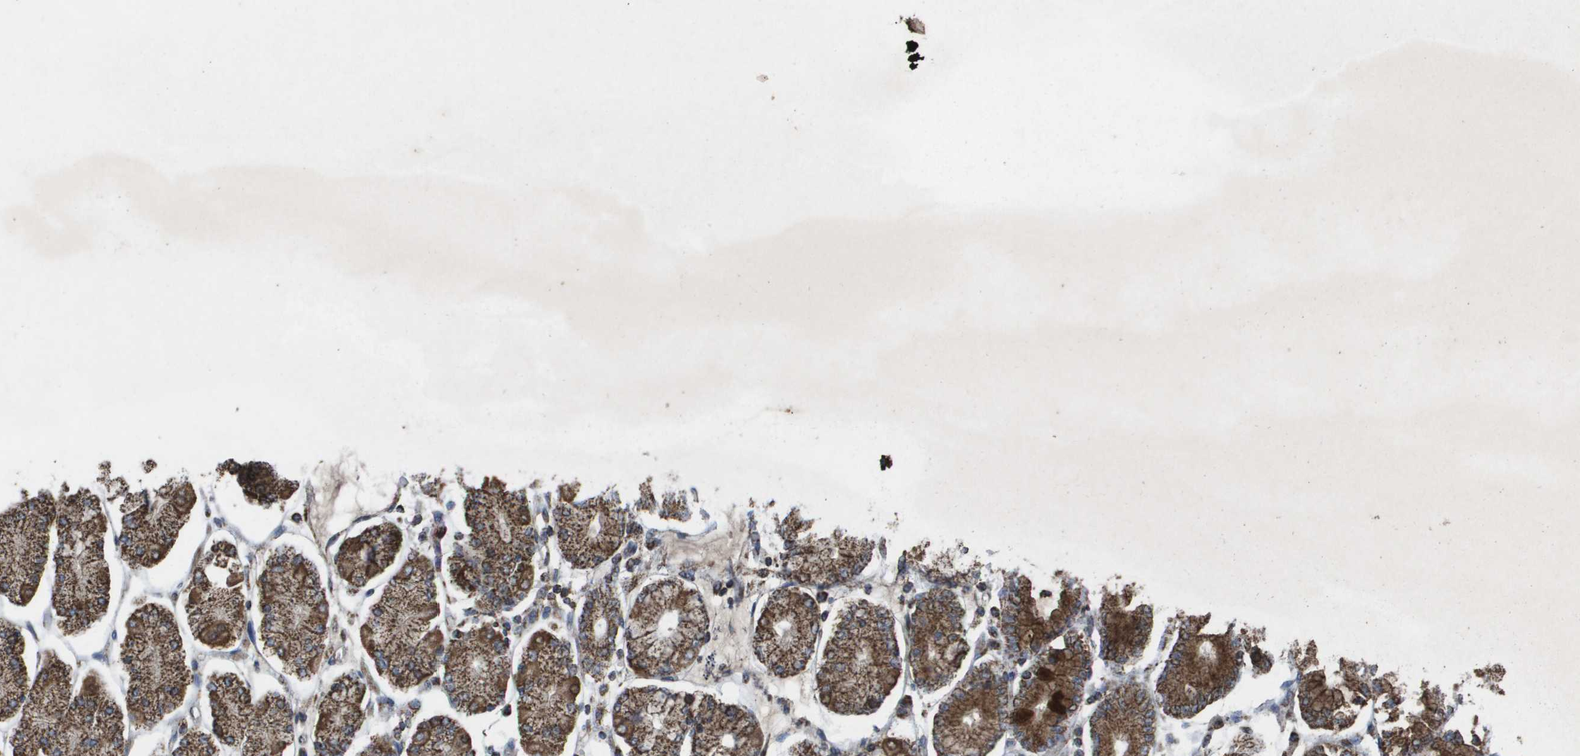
{"staining": {"intensity": "moderate", "quantity": ">75%", "location": "cytoplasmic/membranous"}, "tissue": "stomach cancer", "cell_type": "Tumor cells", "image_type": "cancer", "snomed": [{"axis": "morphology", "description": "Adenocarcinoma, NOS"}, {"axis": "topography", "description": "Stomach"}], "caption": "Stomach adenocarcinoma was stained to show a protein in brown. There is medium levels of moderate cytoplasmic/membranous staining in approximately >75% of tumor cells.", "gene": "HSPE1", "patient": {"sex": "male", "age": 76}}